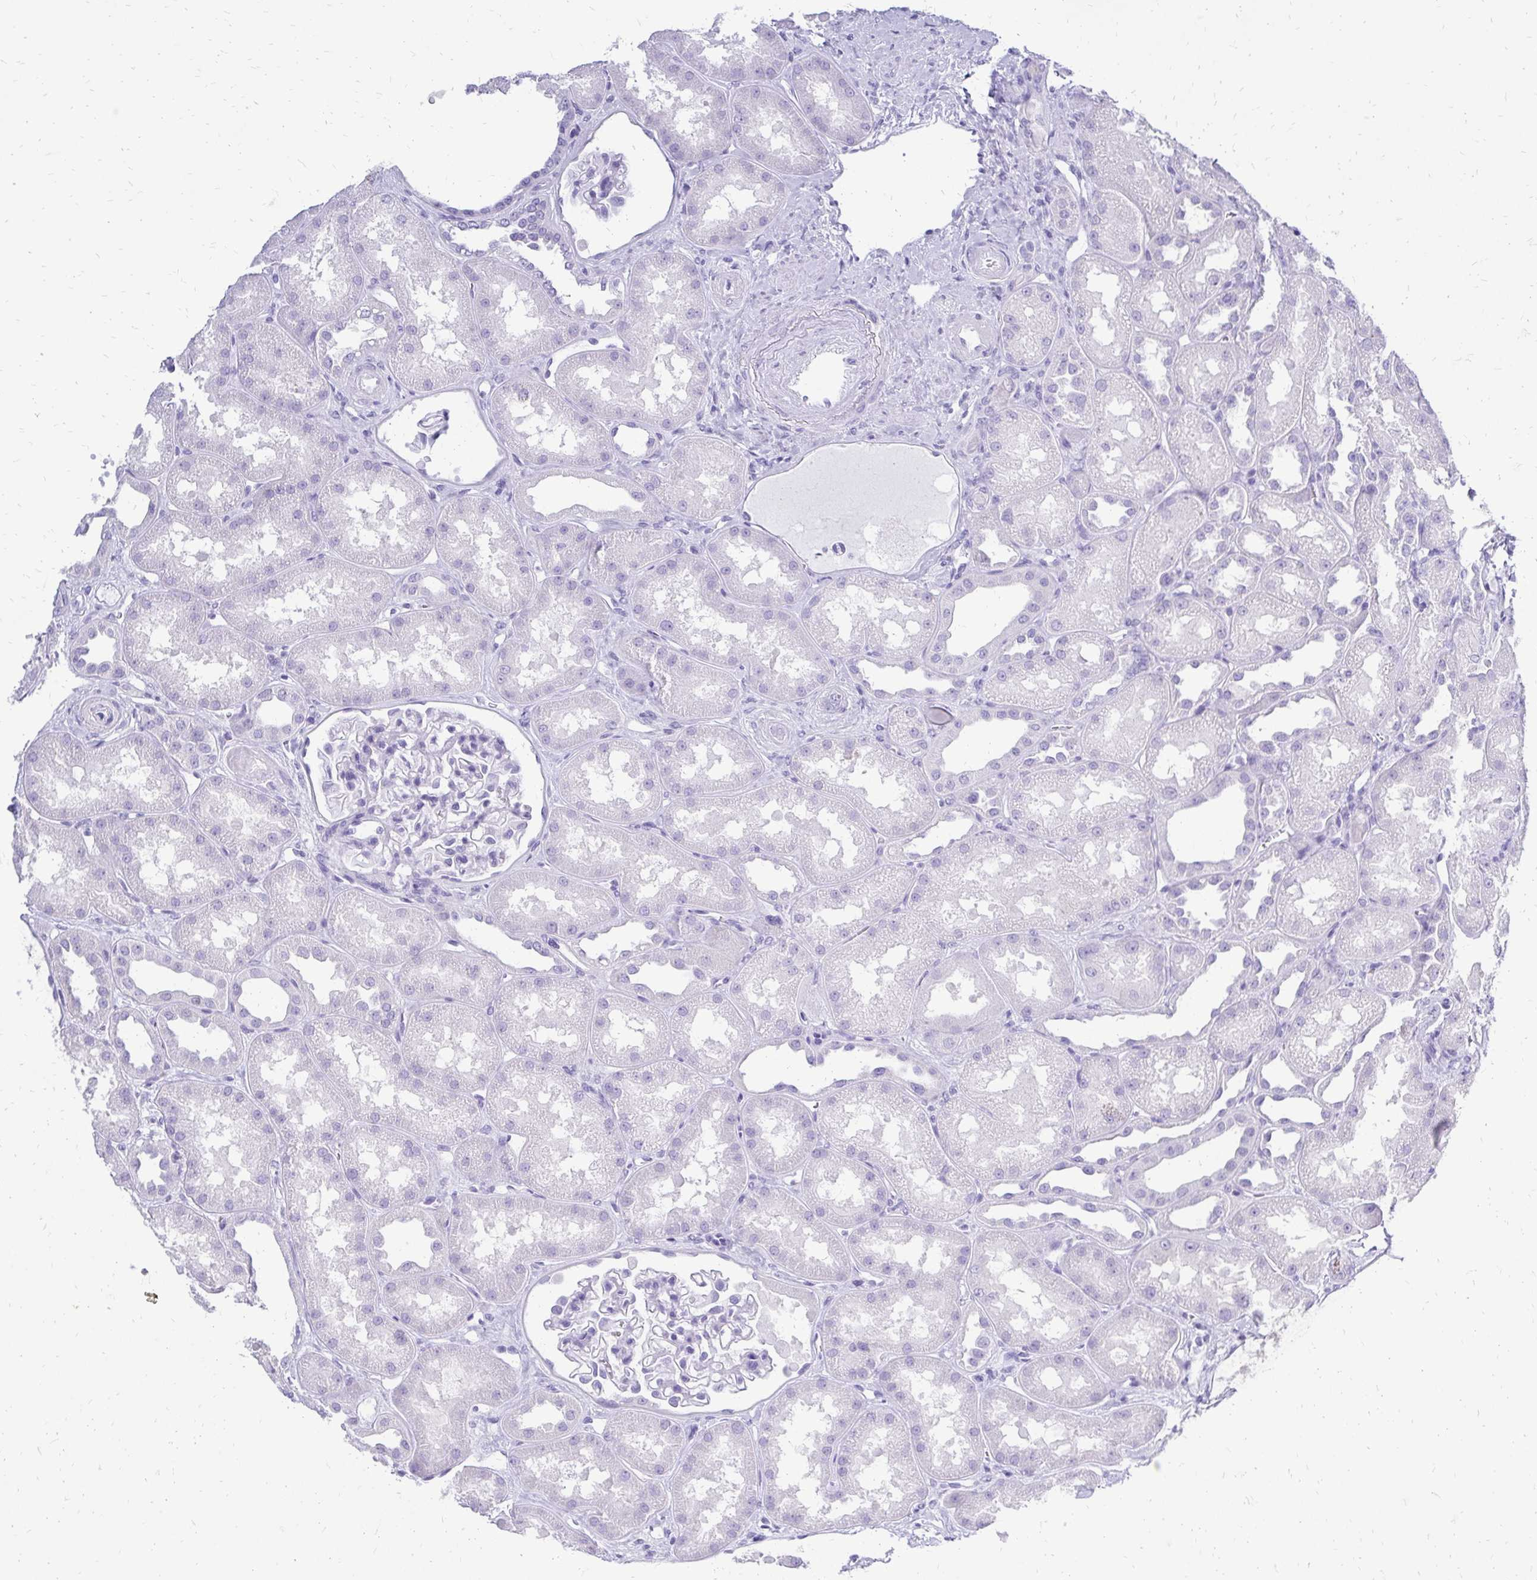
{"staining": {"intensity": "negative", "quantity": "none", "location": "none"}, "tissue": "kidney", "cell_type": "Cells in glomeruli", "image_type": "normal", "snomed": [{"axis": "morphology", "description": "Normal tissue, NOS"}, {"axis": "topography", "description": "Kidney"}], "caption": "This is a histopathology image of IHC staining of benign kidney, which shows no expression in cells in glomeruli.", "gene": "SLC32A1", "patient": {"sex": "male", "age": 61}}